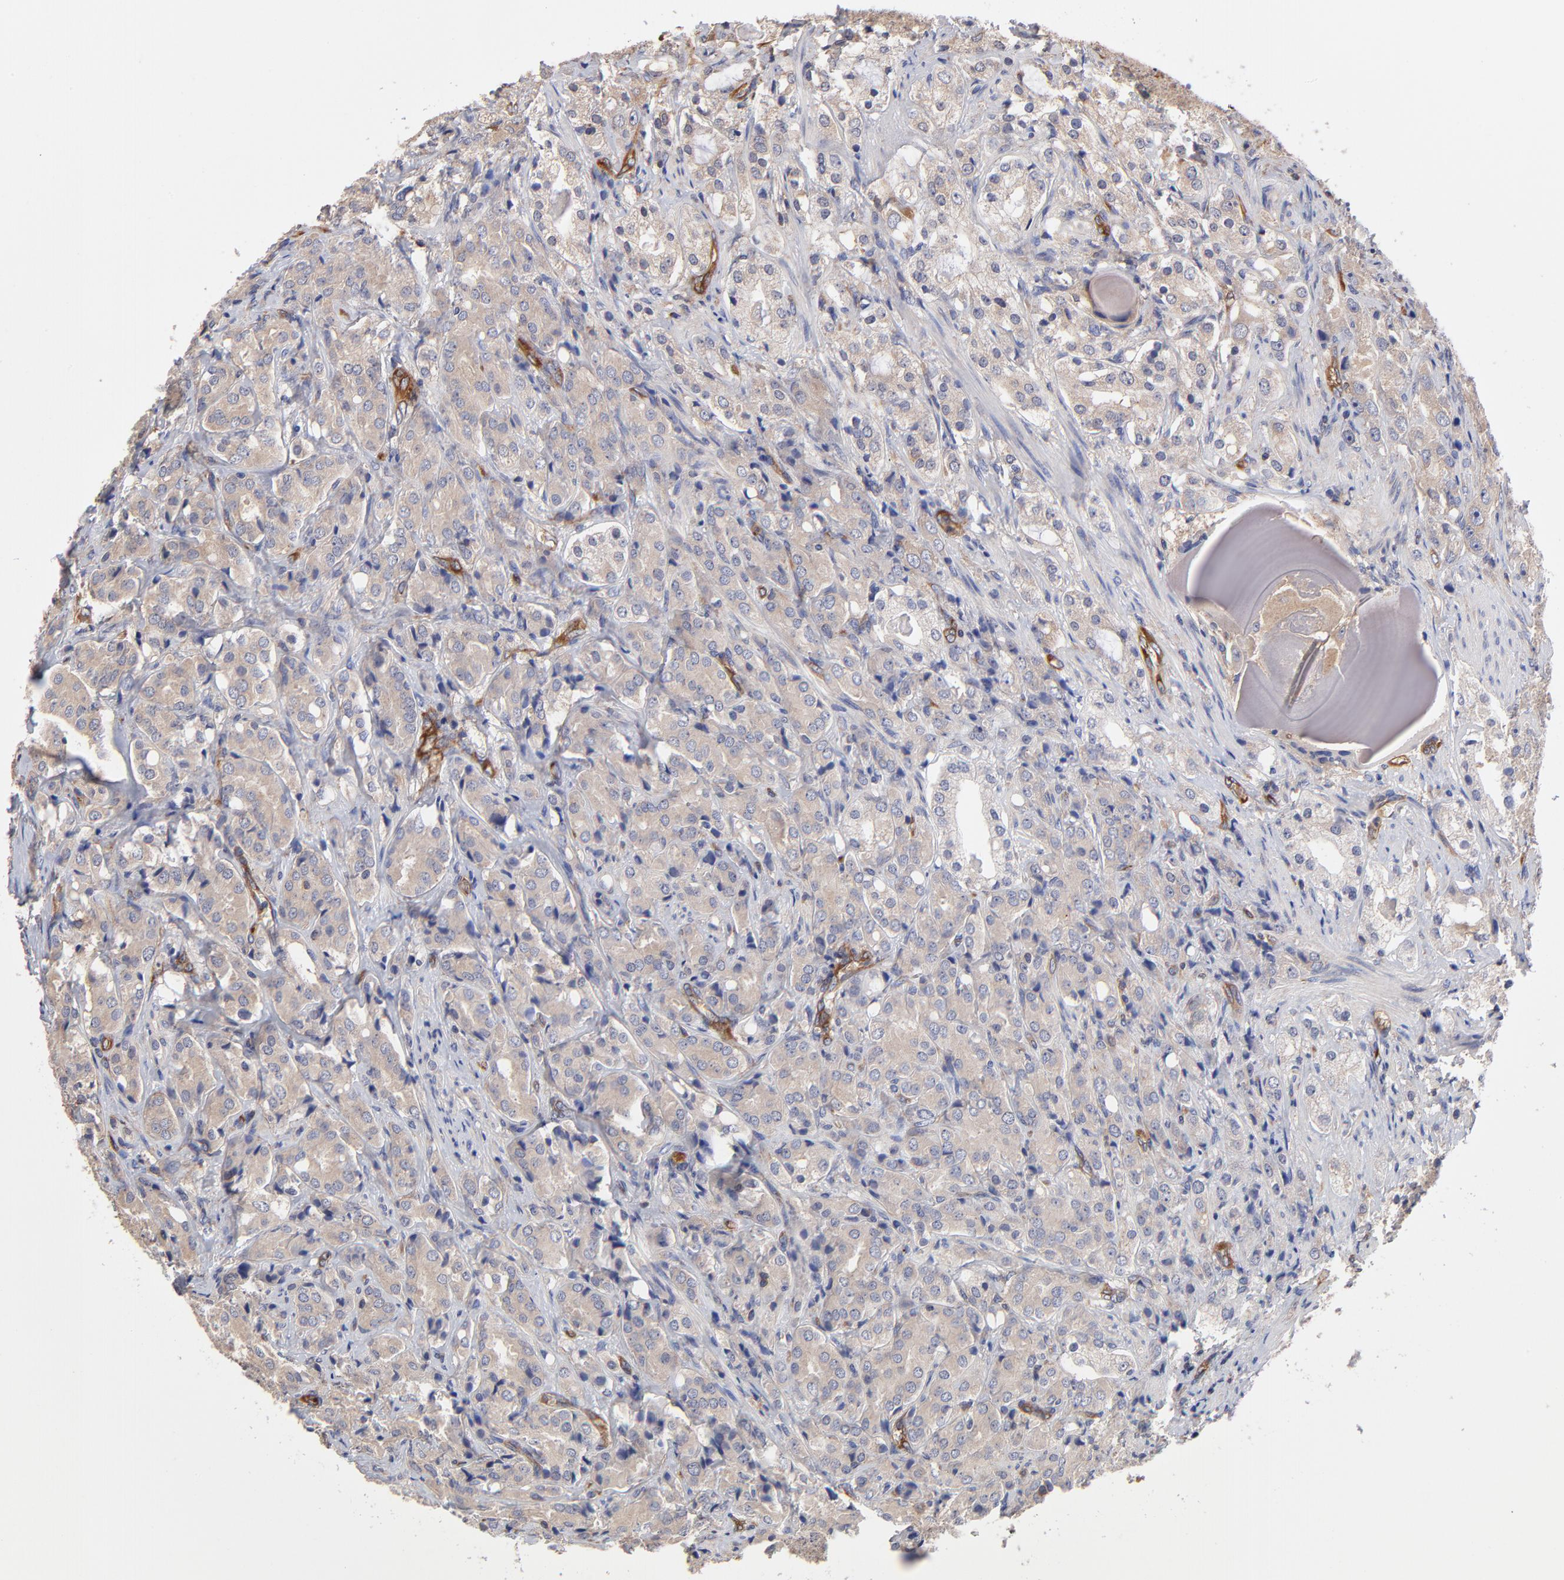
{"staining": {"intensity": "weak", "quantity": "<25%", "location": "cytoplasmic/membranous"}, "tissue": "prostate cancer", "cell_type": "Tumor cells", "image_type": "cancer", "snomed": [{"axis": "morphology", "description": "Adenocarcinoma, High grade"}, {"axis": "topography", "description": "Prostate"}], "caption": "Tumor cells show no significant protein expression in prostate adenocarcinoma (high-grade).", "gene": "ASB7", "patient": {"sex": "male", "age": 68}}